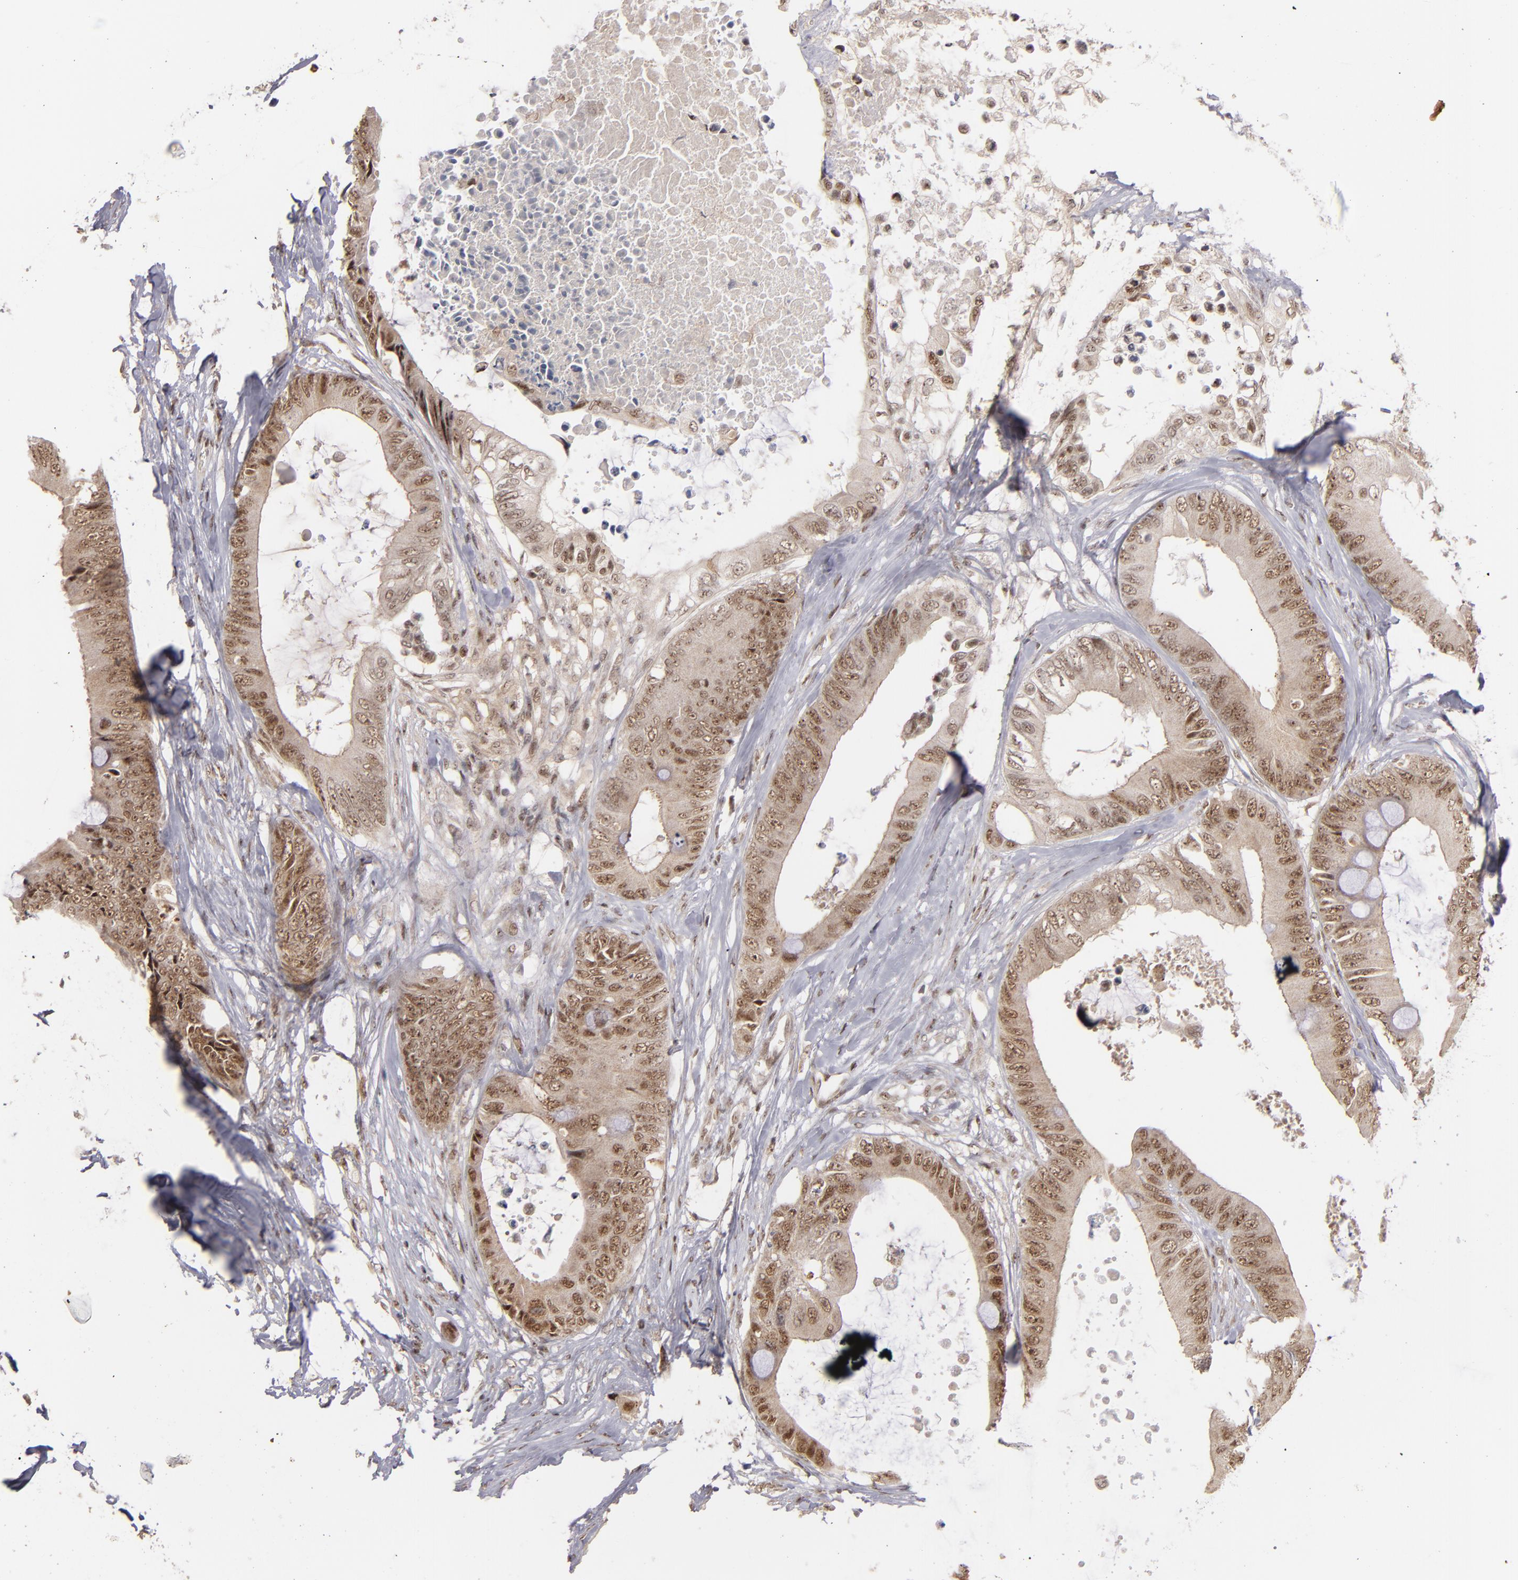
{"staining": {"intensity": "moderate", "quantity": ">75%", "location": "cytoplasmic/membranous,nuclear"}, "tissue": "colorectal cancer", "cell_type": "Tumor cells", "image_type": "cancer", "snomed": [{"axis": "morphology", "description": "Normal tissue, NOS"}, {"axis": "morphology", "description": "Adenocarcinoma, NOS"}, {"axis": "topography", "description": "Rectum"}, {"axis": "topography", "description": "Peripheral nerve tissue"}], "caption": "About >75% of tumor cells in colorectal cancer (adenocarcinoma) exhibit moderate cytoplasmic/membranous and nuclear protein expression as visualized by brown immunohistochemical staining.", "gene": "ZNF234", "patient": {"sex": "female", "age": 77}}